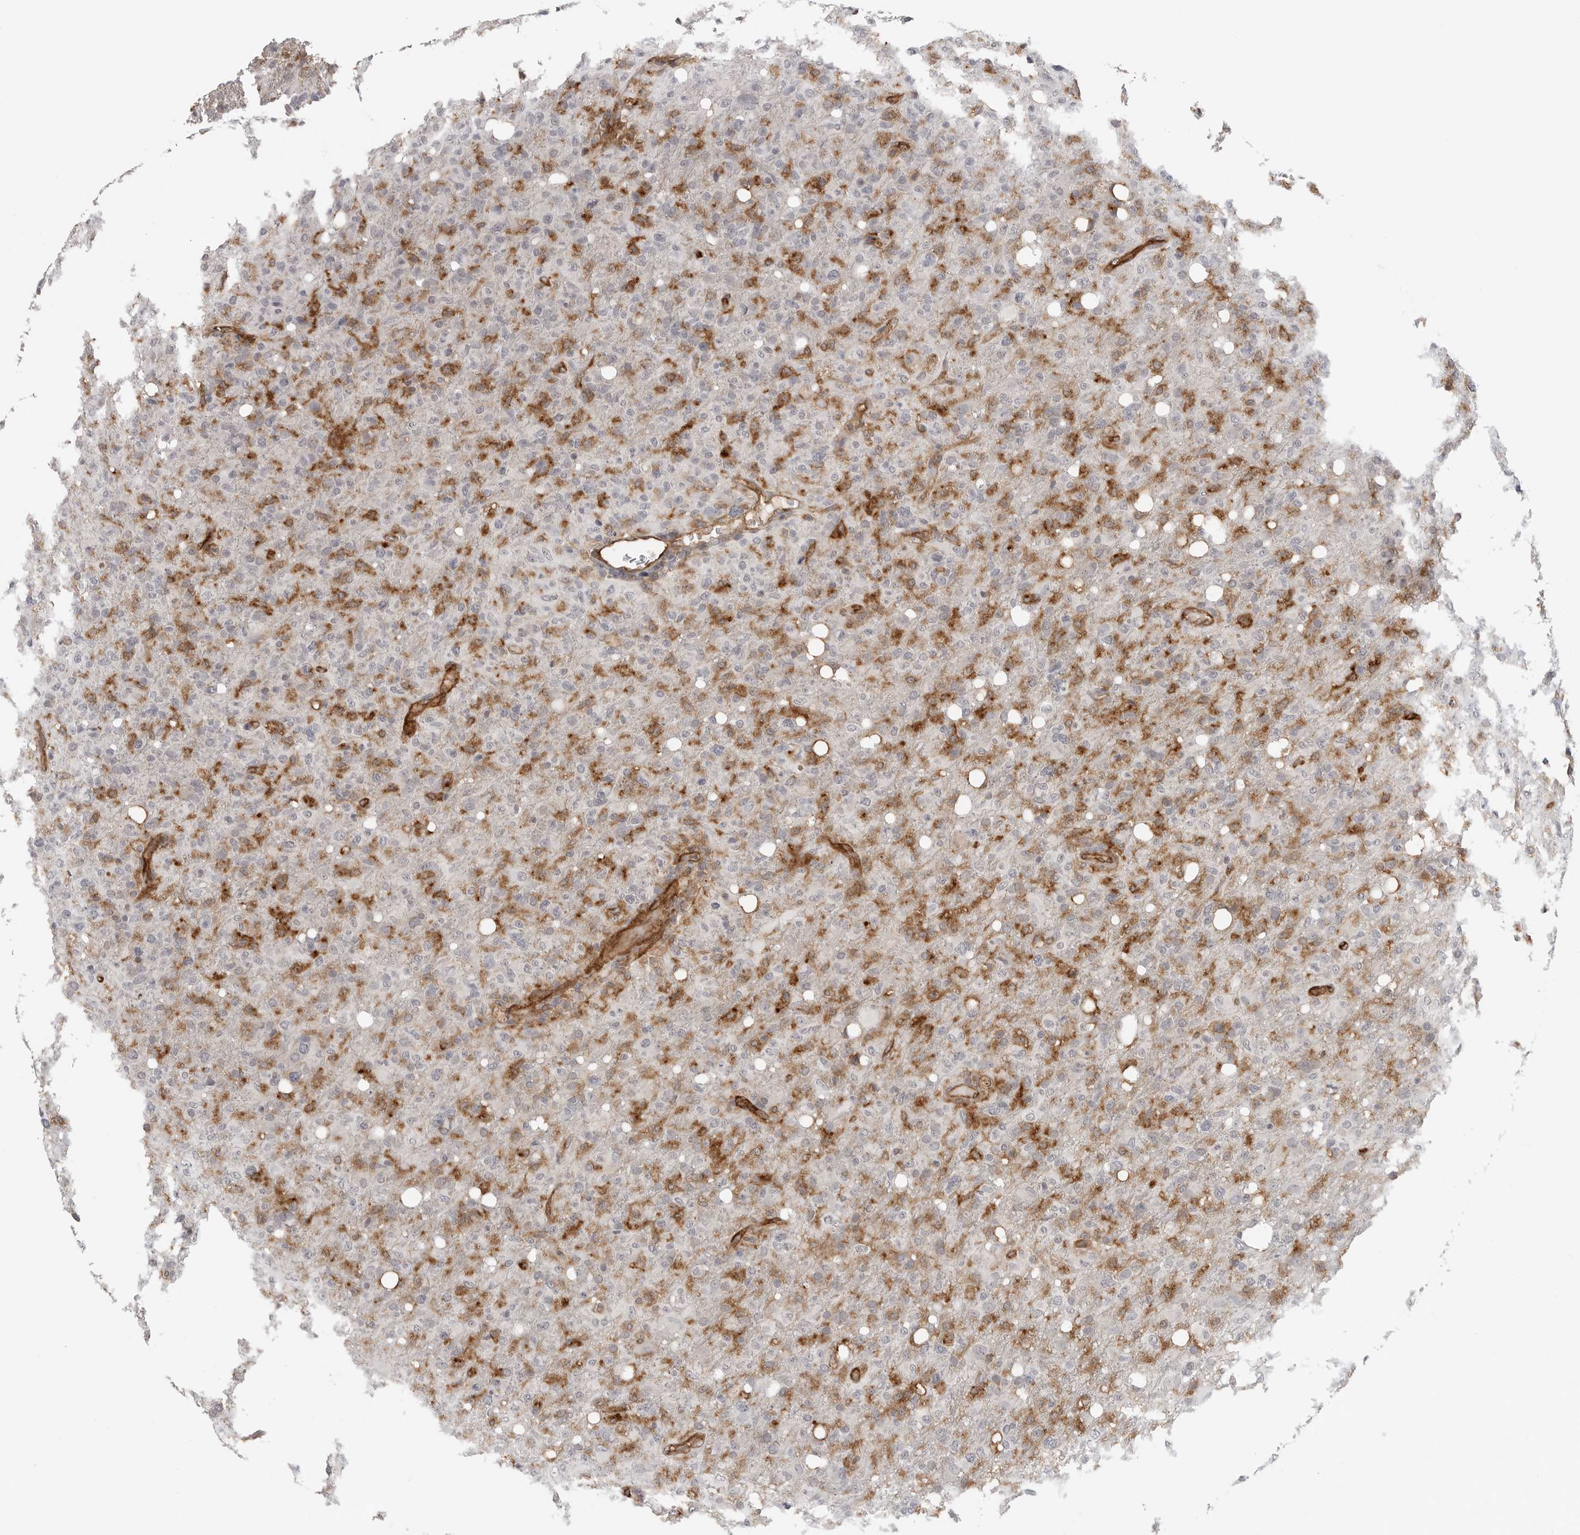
{"staining": {"intensity": "negative", "quantity": "none", "location": "none"}, "tissue": "glioma", "cell_type": "Tumor cells", "image_type": "cancer", "snomed": [{"axis": "morphology", "description": "Glioma, malignant, High grade"}, {"axis": "topography", "description": "Brain"}], "caption": "A micrograph of glioma stained for a protein exhibits no brown staining in tumor cells. (Brightfield microscopy of DAB immunohistochemistry at high magnification).", "gene": "IFNGR1", "patient": {"sex": "female", "age": 57}}